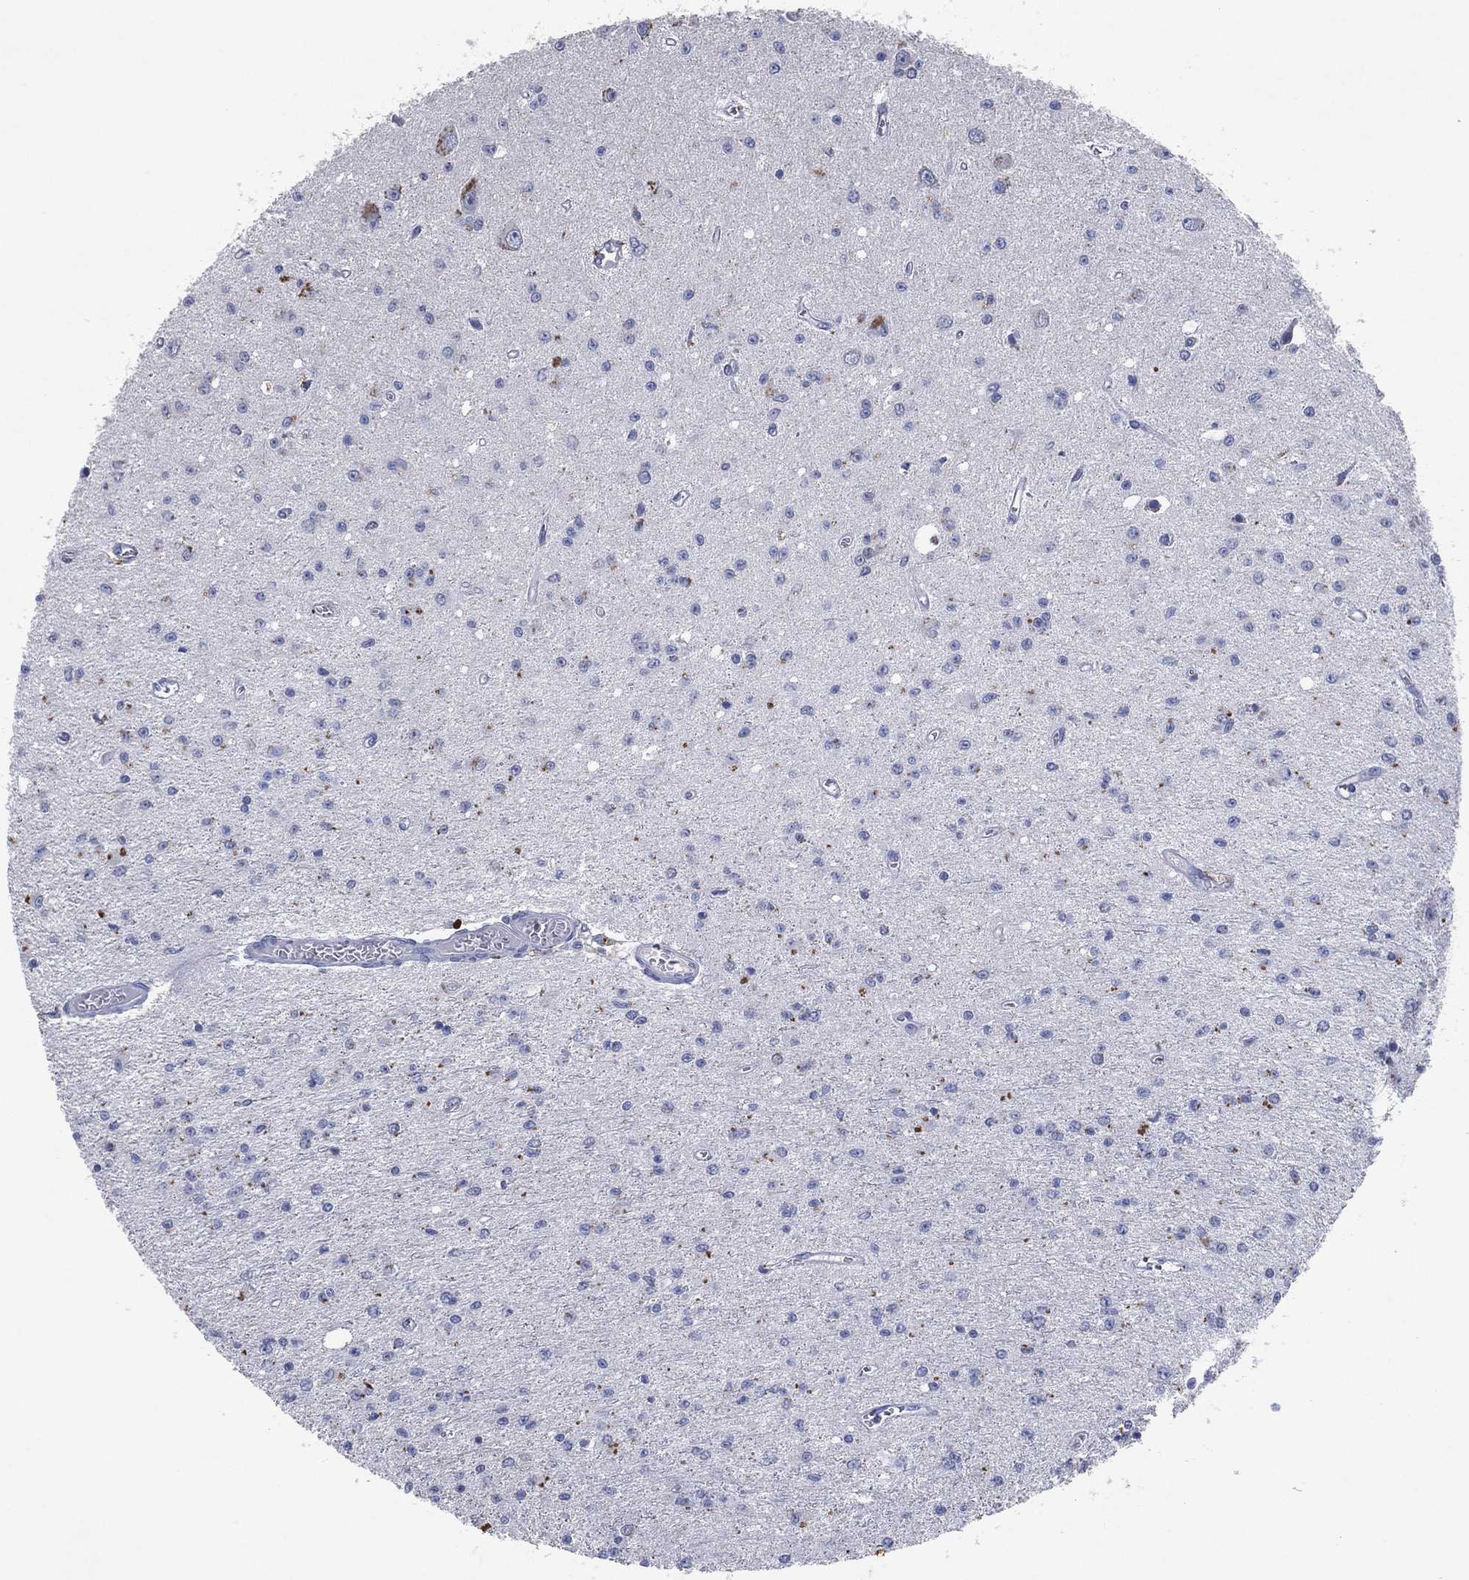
{"staining": {"intensity": "negative", "quantity": "none", "location": "none"}, "tissue": "glioma", "cell_type": "Tumor cells", "image_type": "cancer", "snomed": [{"axis": "morphology", "description": "Glioma, malignant, Low grade"}, {"axis": "topography", "description": "Brain"}], "caption": "Immunohistochemistry (IHC) of glioma reveals no positivity in tumor cells.", "gene": "FSCN2", "patient": {"sex": "female", "age": 45}}